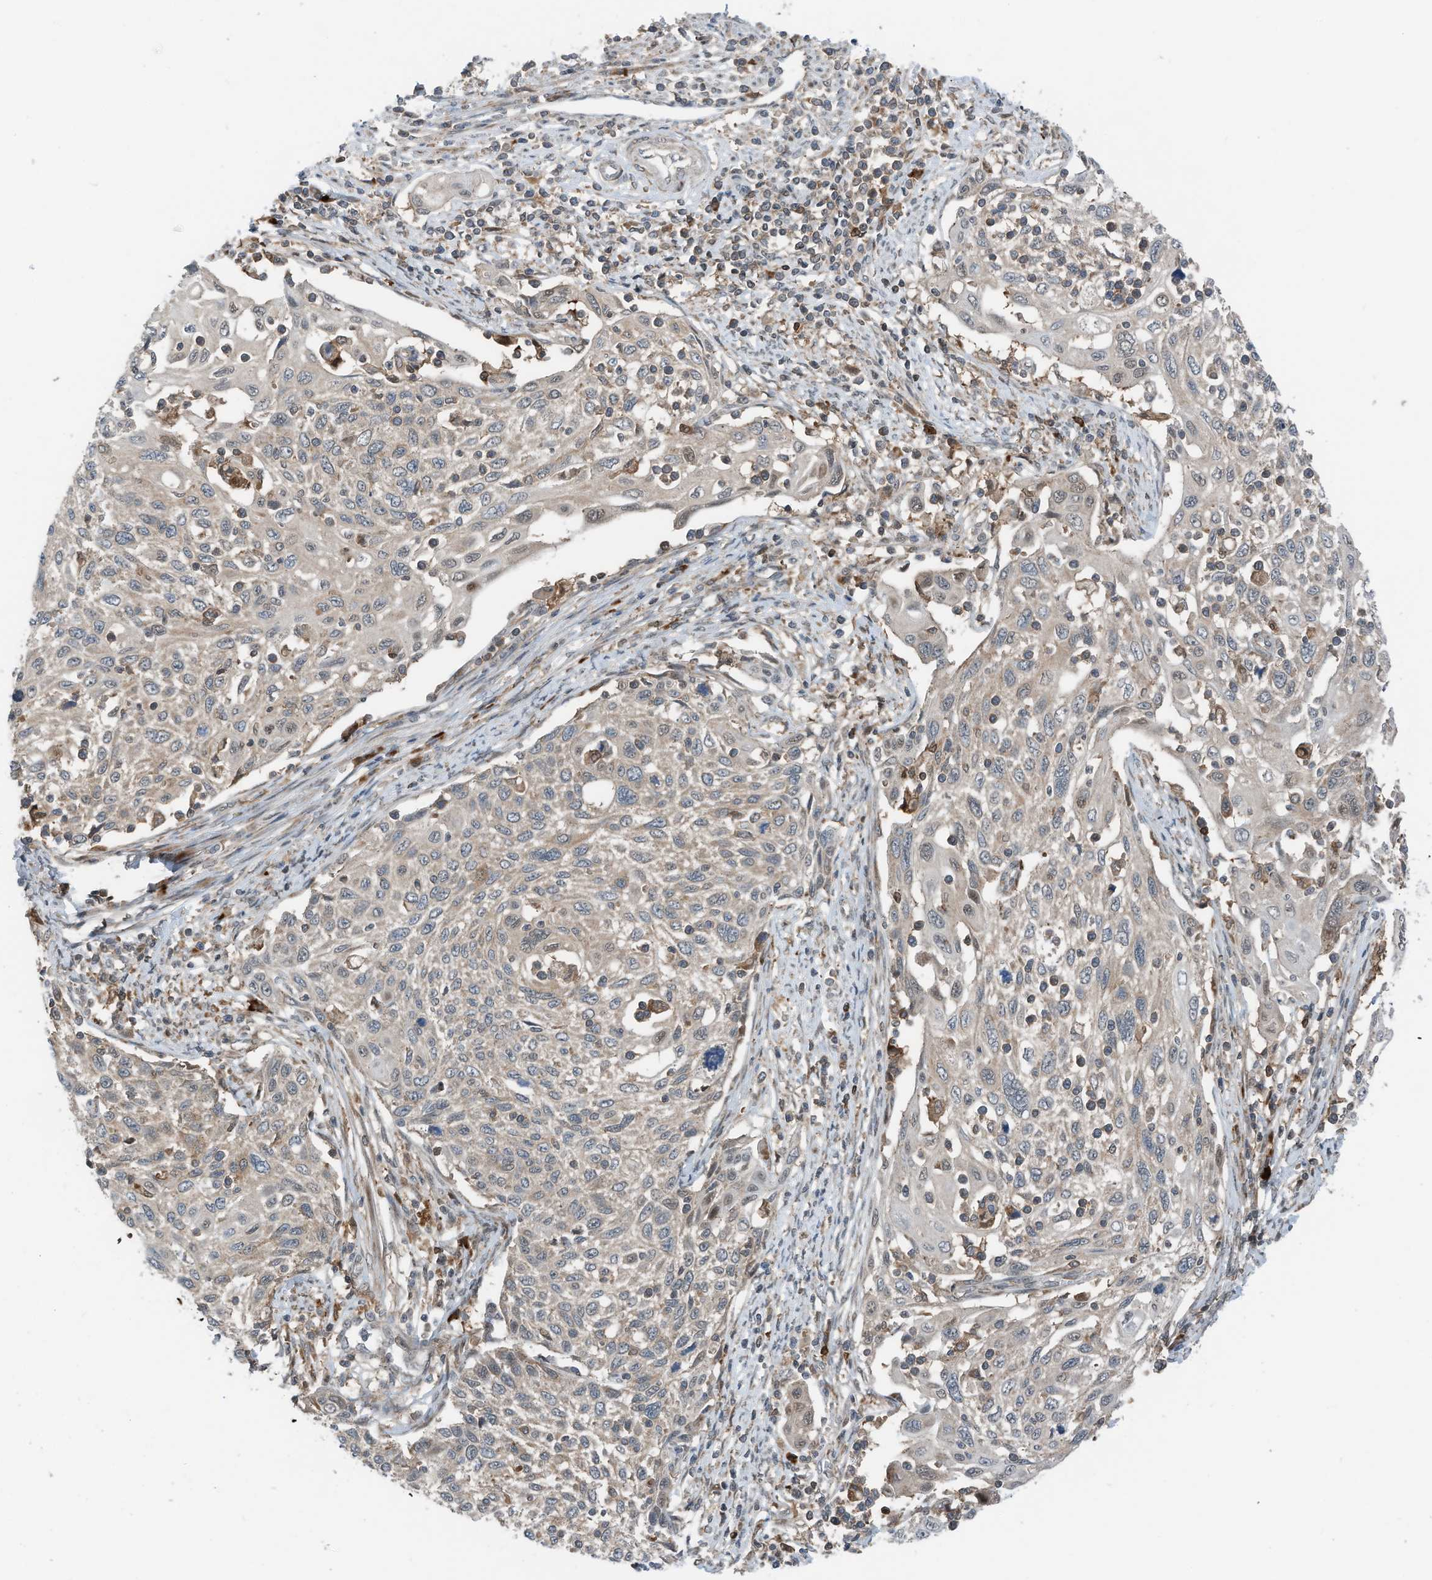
{"staining": {"intensity": "weak", "quantity": ">75%", "location": "cytoplasmic/membranous"}, "tissue": "cervical cancer", "cell_type": "Tumor cells", "image_type": "cancer", "snomed": [{"axis": "morphology", "description": "Squamous cell carcinoma, NOS"}, {"axis": "topography", "description": "Cervix"}], "caption": "Tumor cells exhibit low levels of weak cytoplasmic/membranous staining in about >75% of cells in squamous cell carcinoma (cervical).", "gene": "RMND1", "patient": {"sex": "female", "age": 70}}